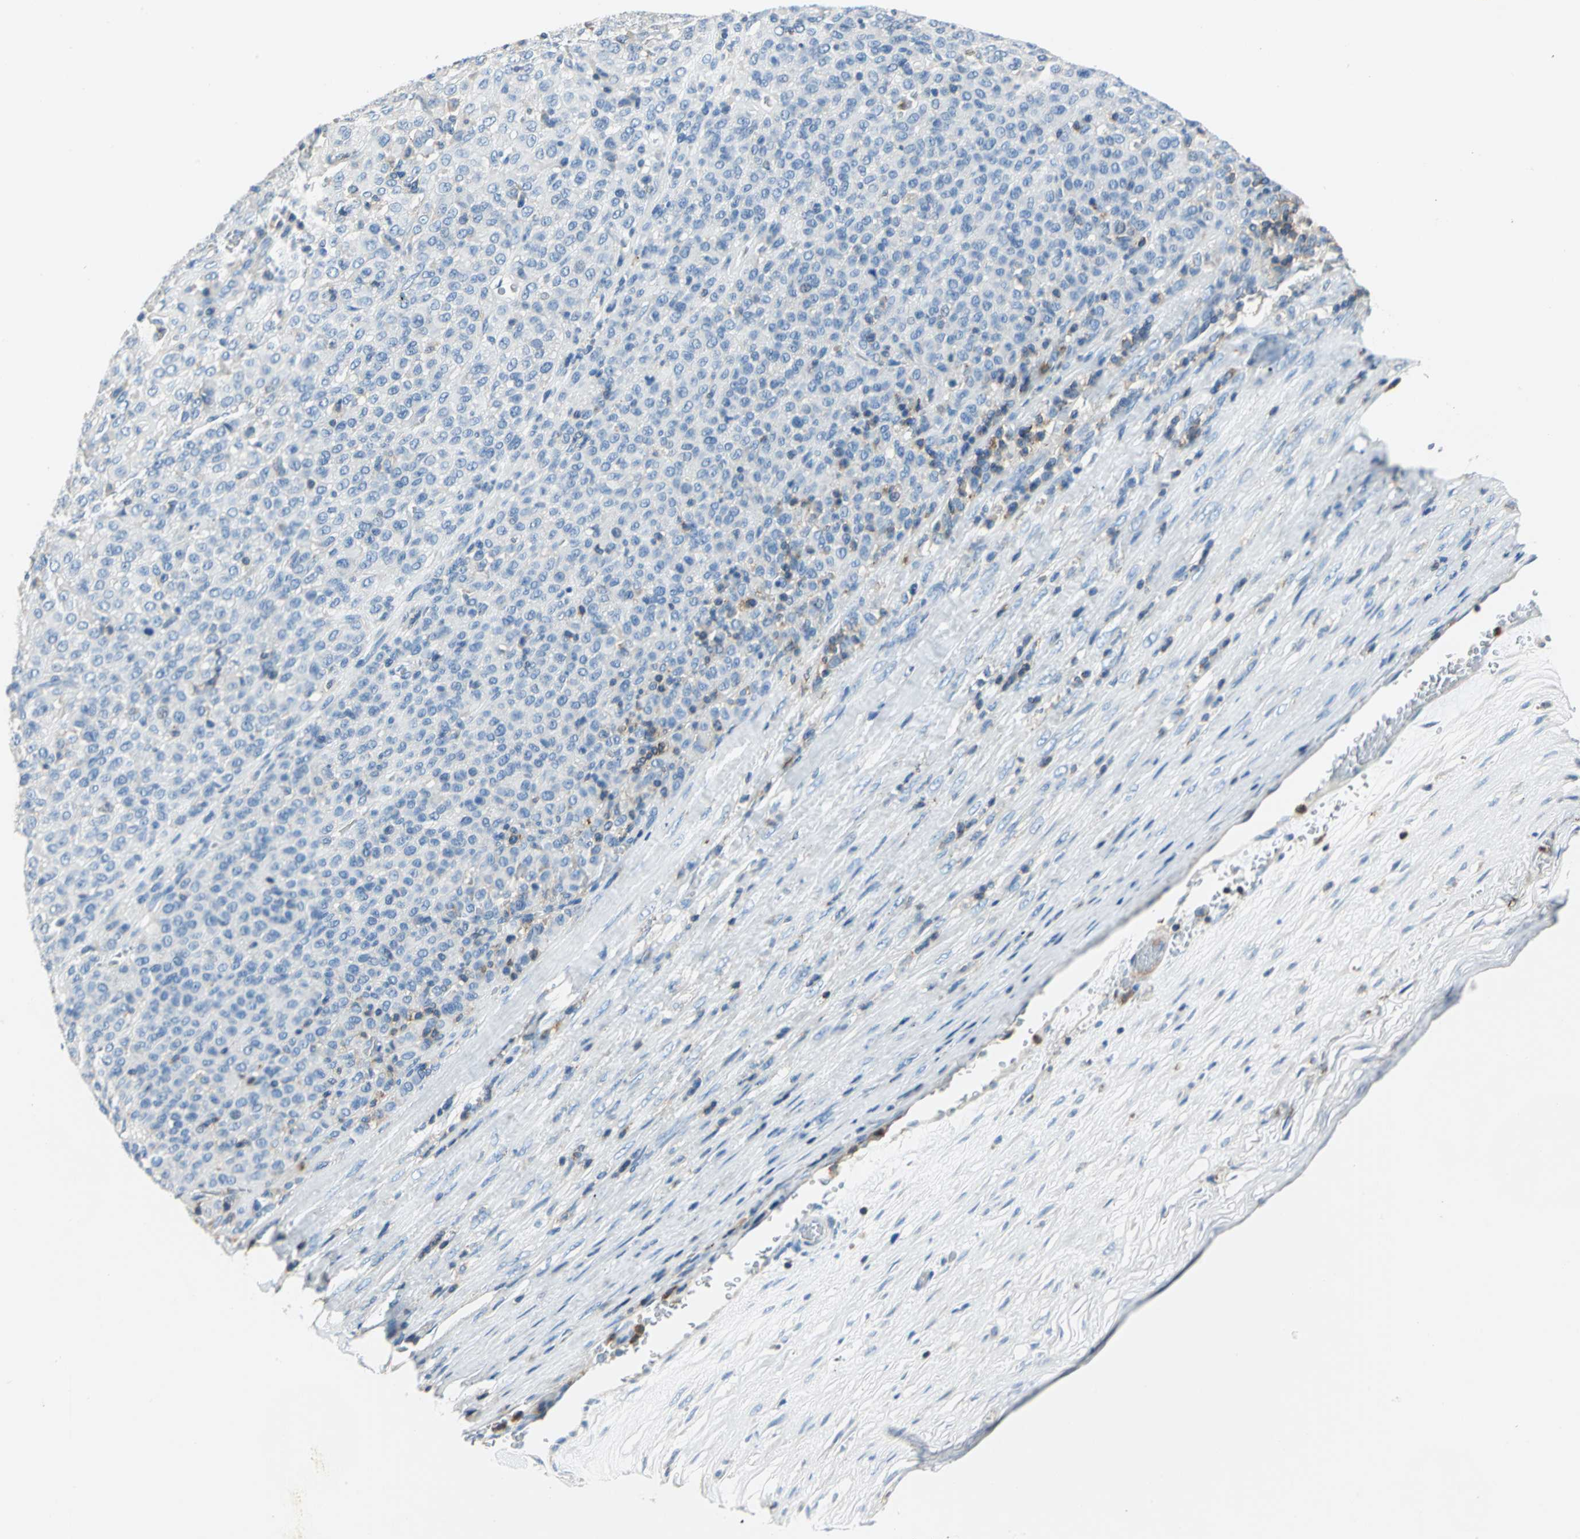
{"staining": {"intensity": "negative", "quantity": "none", "location": "none"}, "tissue": "melanoma", "cell_type": "Tumor cells", "image_type": "cancer", "snomed": [{"axis": "morphology", "description": "Malignant melanoma, Metastatic site"}, {"axis": "topography", "description": "Pancreas"}], "caption": "An immunohistochemistry image of melanoma is shown. There is no staining in tumor cells of melanoma.", "gene": "SEPTIN6", "patient": {"sex": "female", "age": 30}}